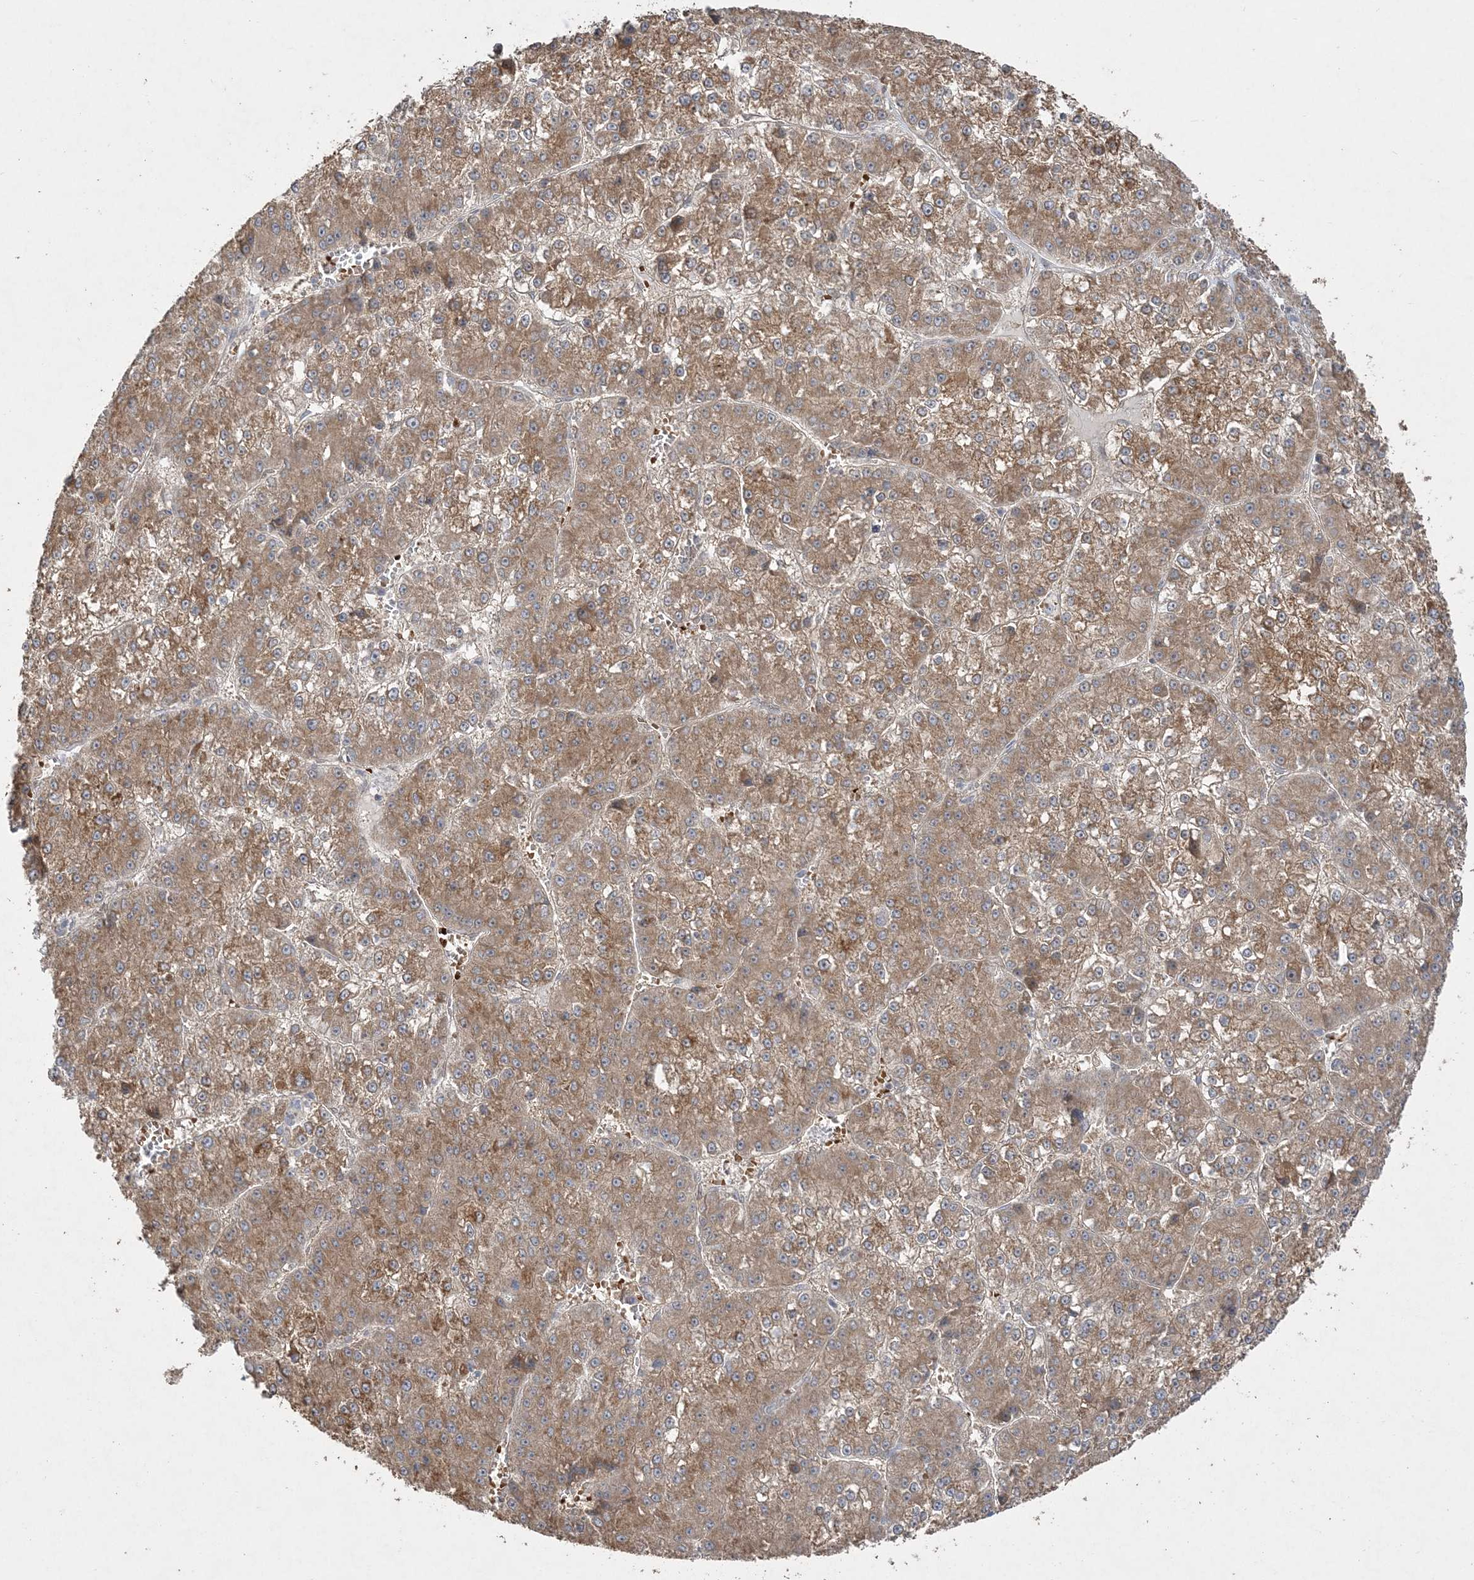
{"staining": {"intensity": "moderate", "quantity": ">75%", "location": "cytoplasmic/membranous"}, "tissue": "liver cancer", "cell_type": "Tumor cells", "image_type": "cancer", "snomed": [{"axis": "morphology", "description": "Carcinoma, Hepatocellular, NOS"}, {"axis": "topography", "description": "Liver"}], "caption": "Human liver cancer (hepatocellular carcinoma) stained with a protein marker exhibits moderate staining in tumor cells.", "gene": "INPP1", "patient": {"sex": "female", "age": 73}}